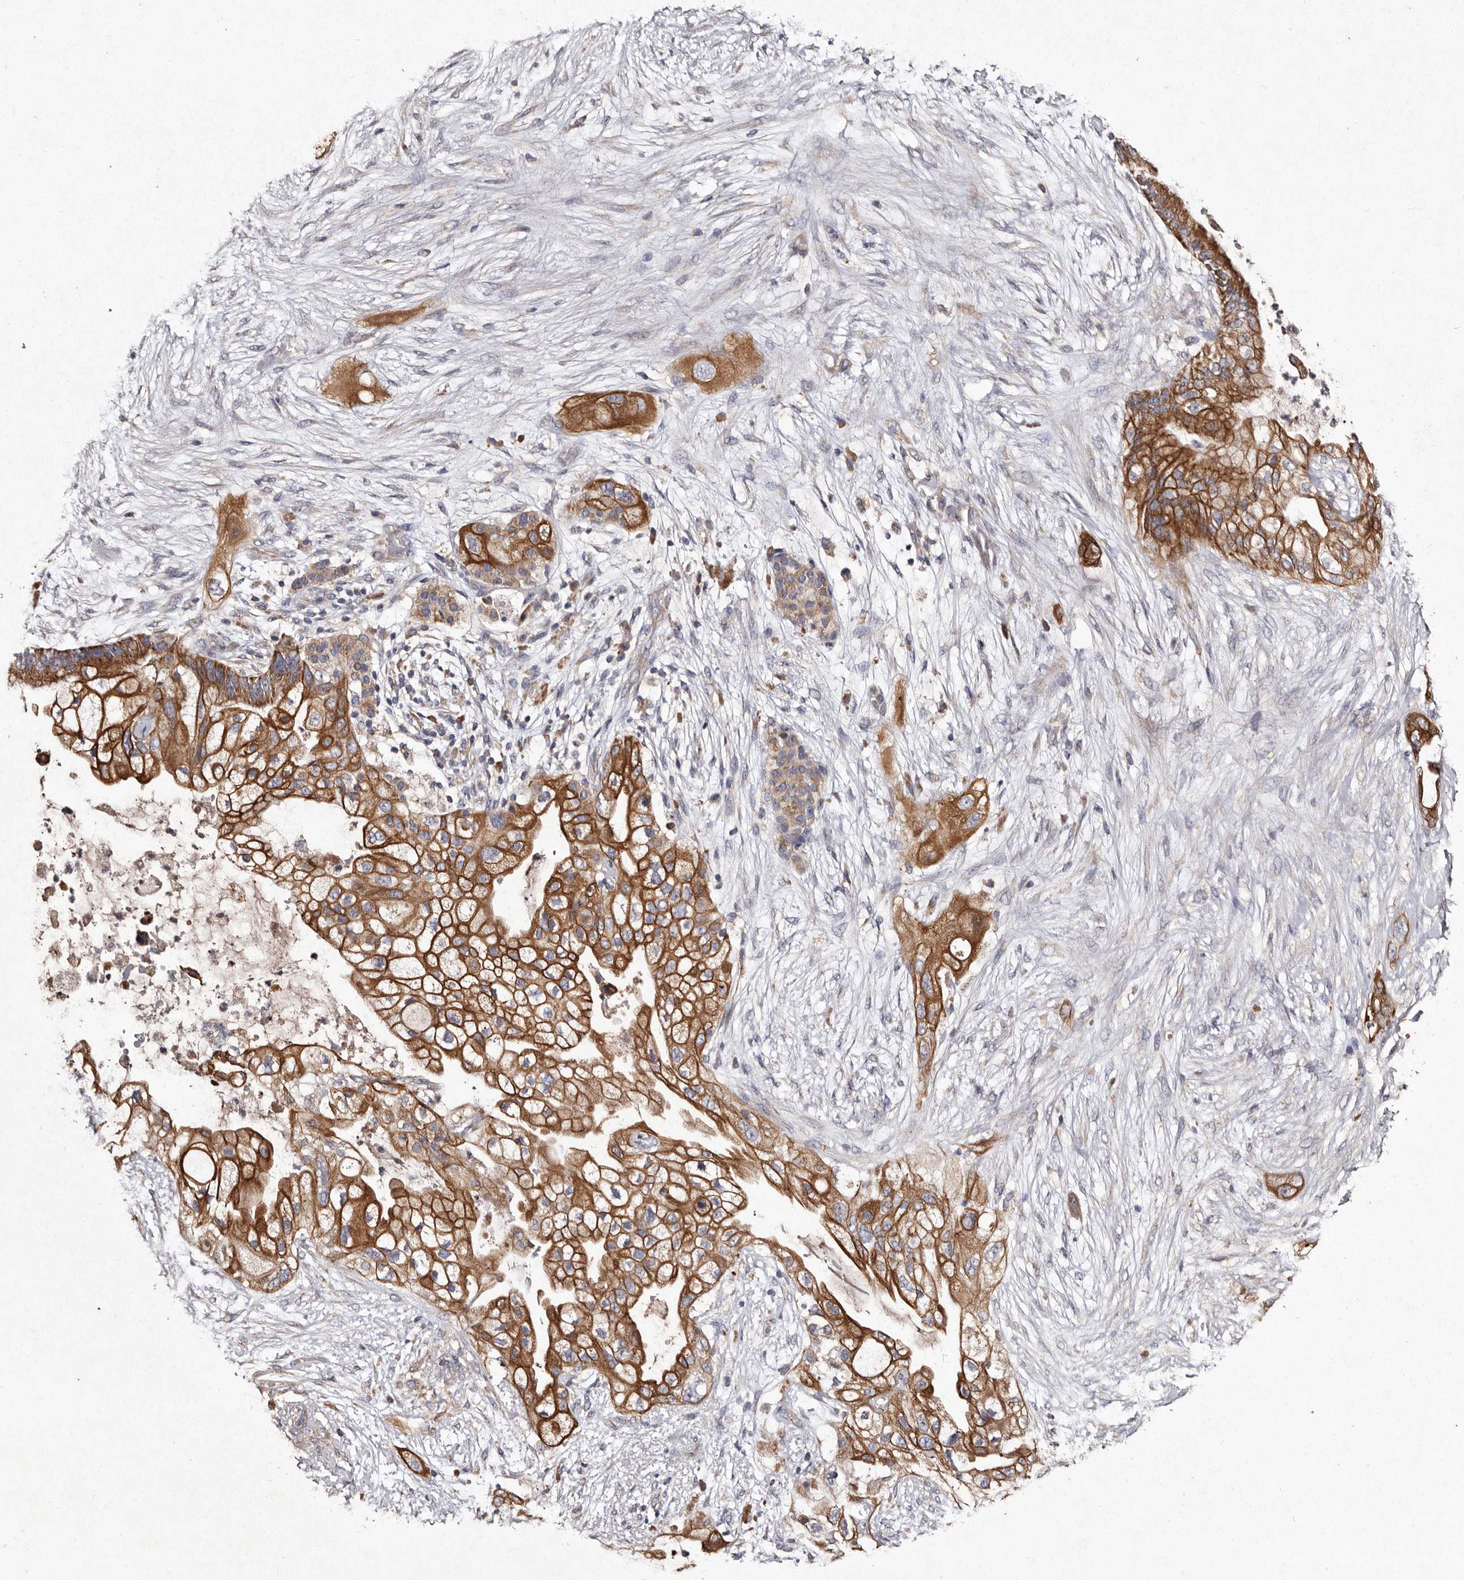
{"staining": {"intensity": "strong", "quantity": ">75%", "location": "cytoplasmic/membranous"}, "tissue": "pancreatic cancer", "cell_type": "Tumor cells", "image_type": "cancer", "snomed": [{"axis": "morphology", "description": "Adenocarcinoma, NOS"}, {"axis": "topography", "description": "Pancreas"}], "caption": "The image shows a brown stain indicating the presence of a protein in the cytoplasmic/membranous of tumor cells in pancreatic cancer.", "gene": "TFB1M", "patient": {"sex": "male", "age": 53}}